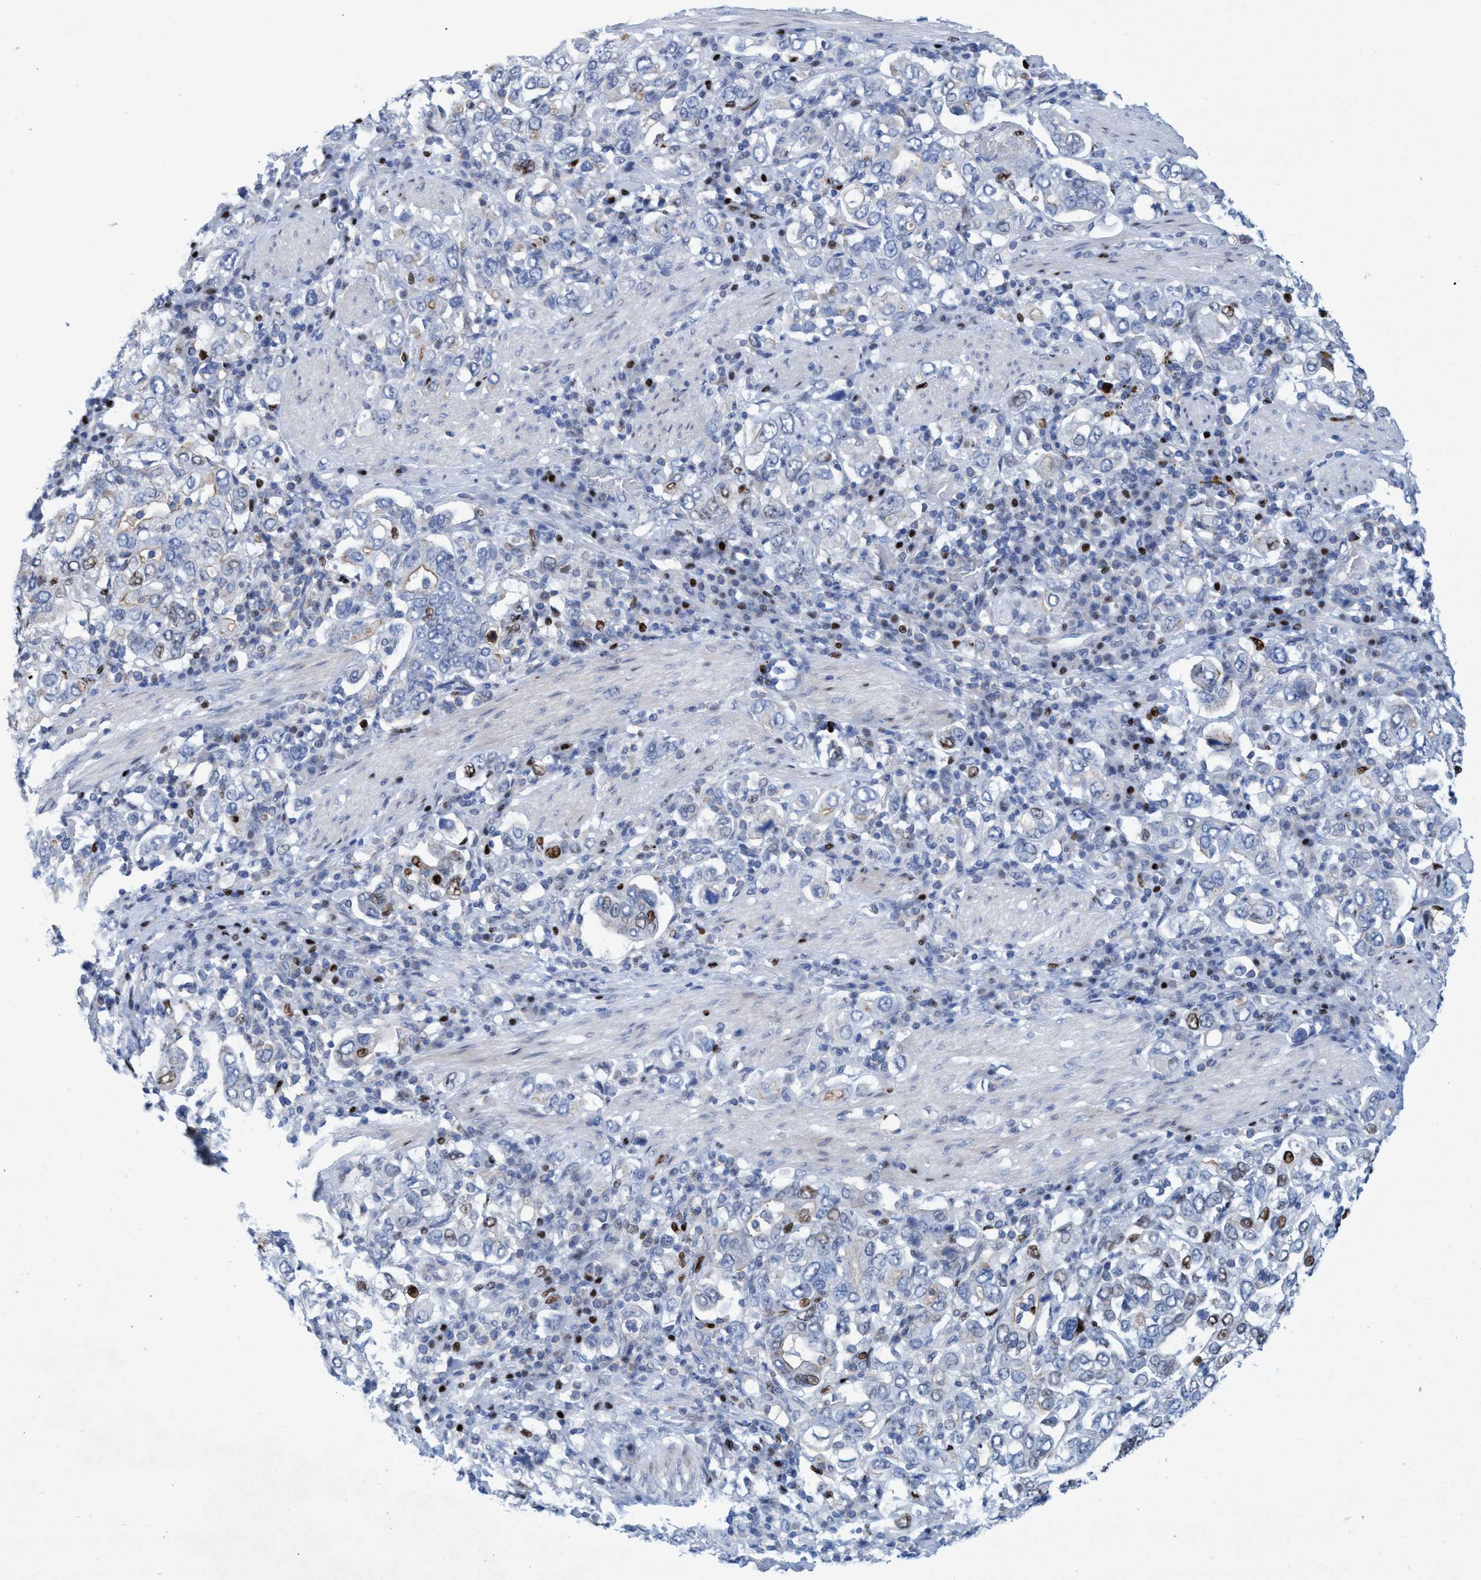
{"staining": {"intensity": "moderate", "quantity": "25%-75%", "location": "nuclear"}, "tissue": "stomach cancer", "cell_type": "Tumor cells", "image_type": "cancer", "snomed": [{"axis": "morphology", "description": "Adenocarcinoma, NOS"}, {"axis": "topography", "description": "Stomach, upper"}], "caption": "Approximately 25%-75% of tumor cells in stomach cancer (adenocarcinoma) reveal moderate nuclear protein expression as visualized by brown immunohistochemical staining.", "gene": "R3HCC1", "patient": {"sex": "male", "age": 62}}